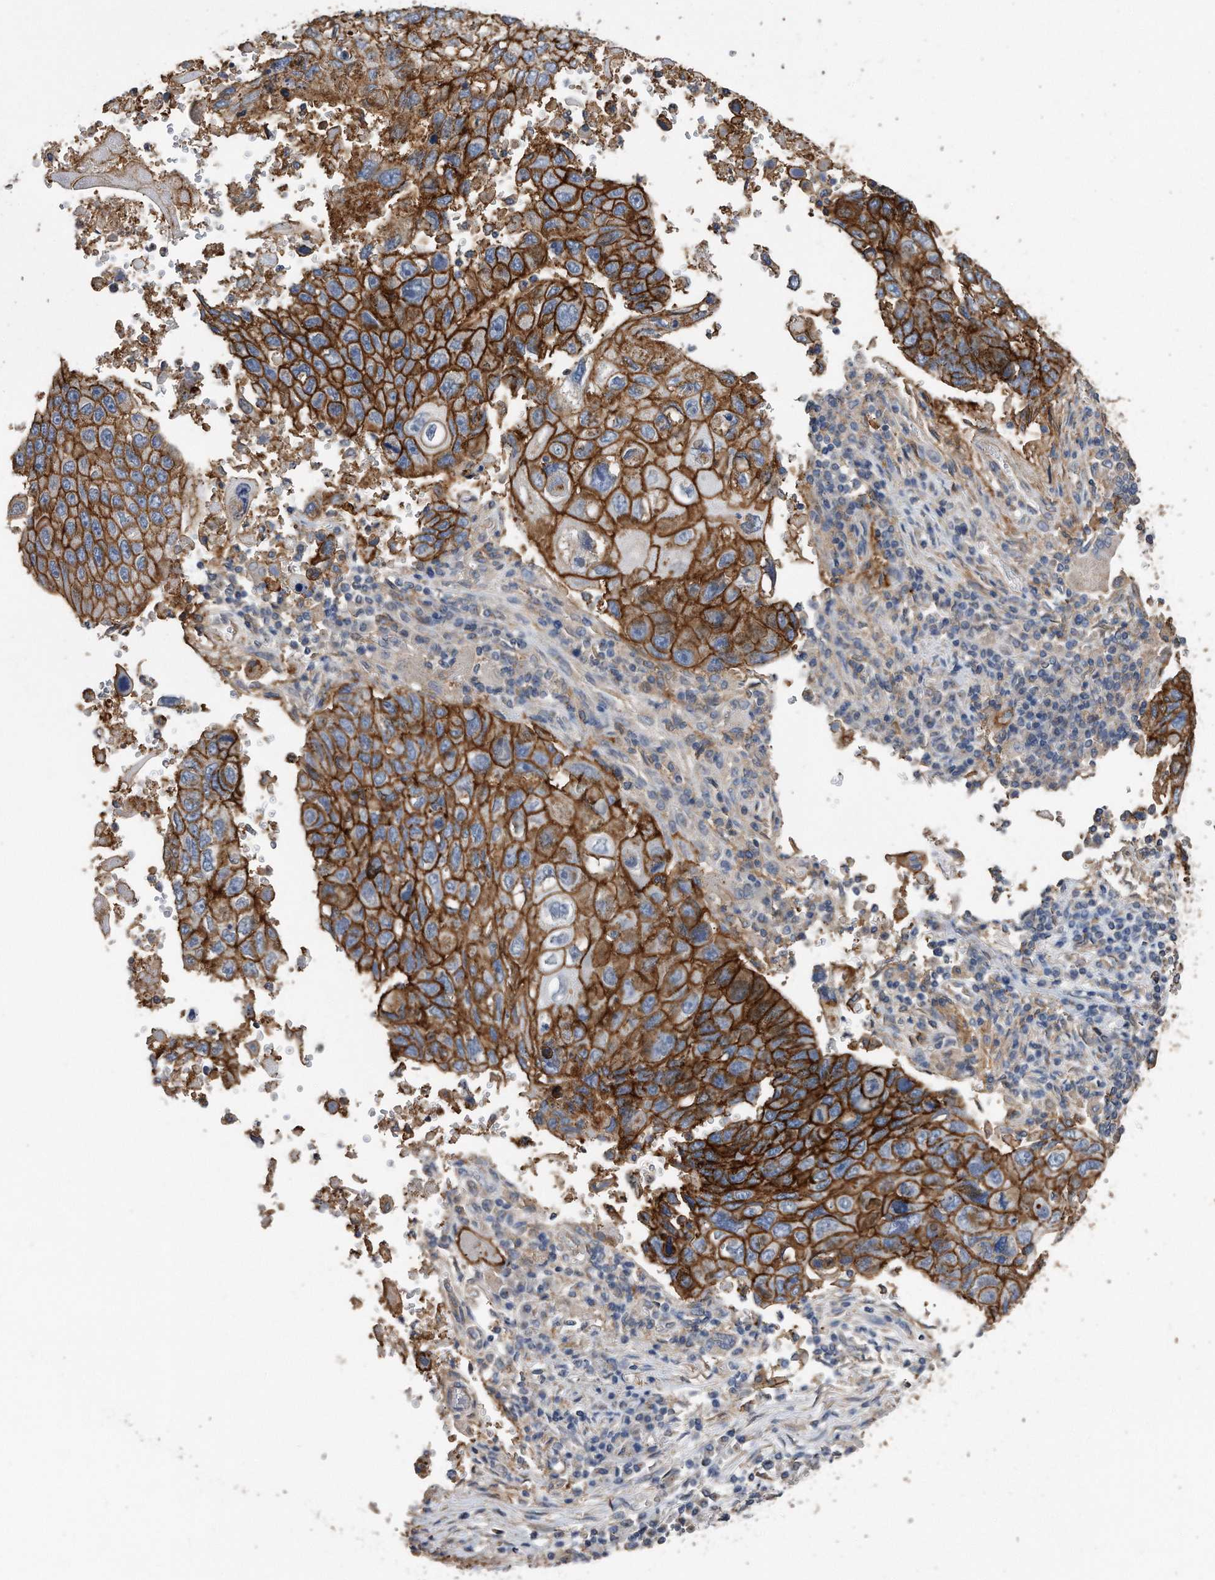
{"staining": {"intensity": "strong", "quantity": ">75%", "location": "cytoplasmic/membranous"}, "tissue": "lung cancer", "cell_type": "Tumor cells", "image_type": "cancer", "snomed": [{"axis": "morphology", "description": "Squamous cell carcinoma, NOS"}, {"axis": "topography", "description": "Lung"}], "caption": "Immunohistochemical staining of human lung cancer displays high levels of strong cytoplasmic/membranous staining in about >75% of tumor cells.", "gene": "CDCP1", "patient": {"sex": "male", "age": 61}}